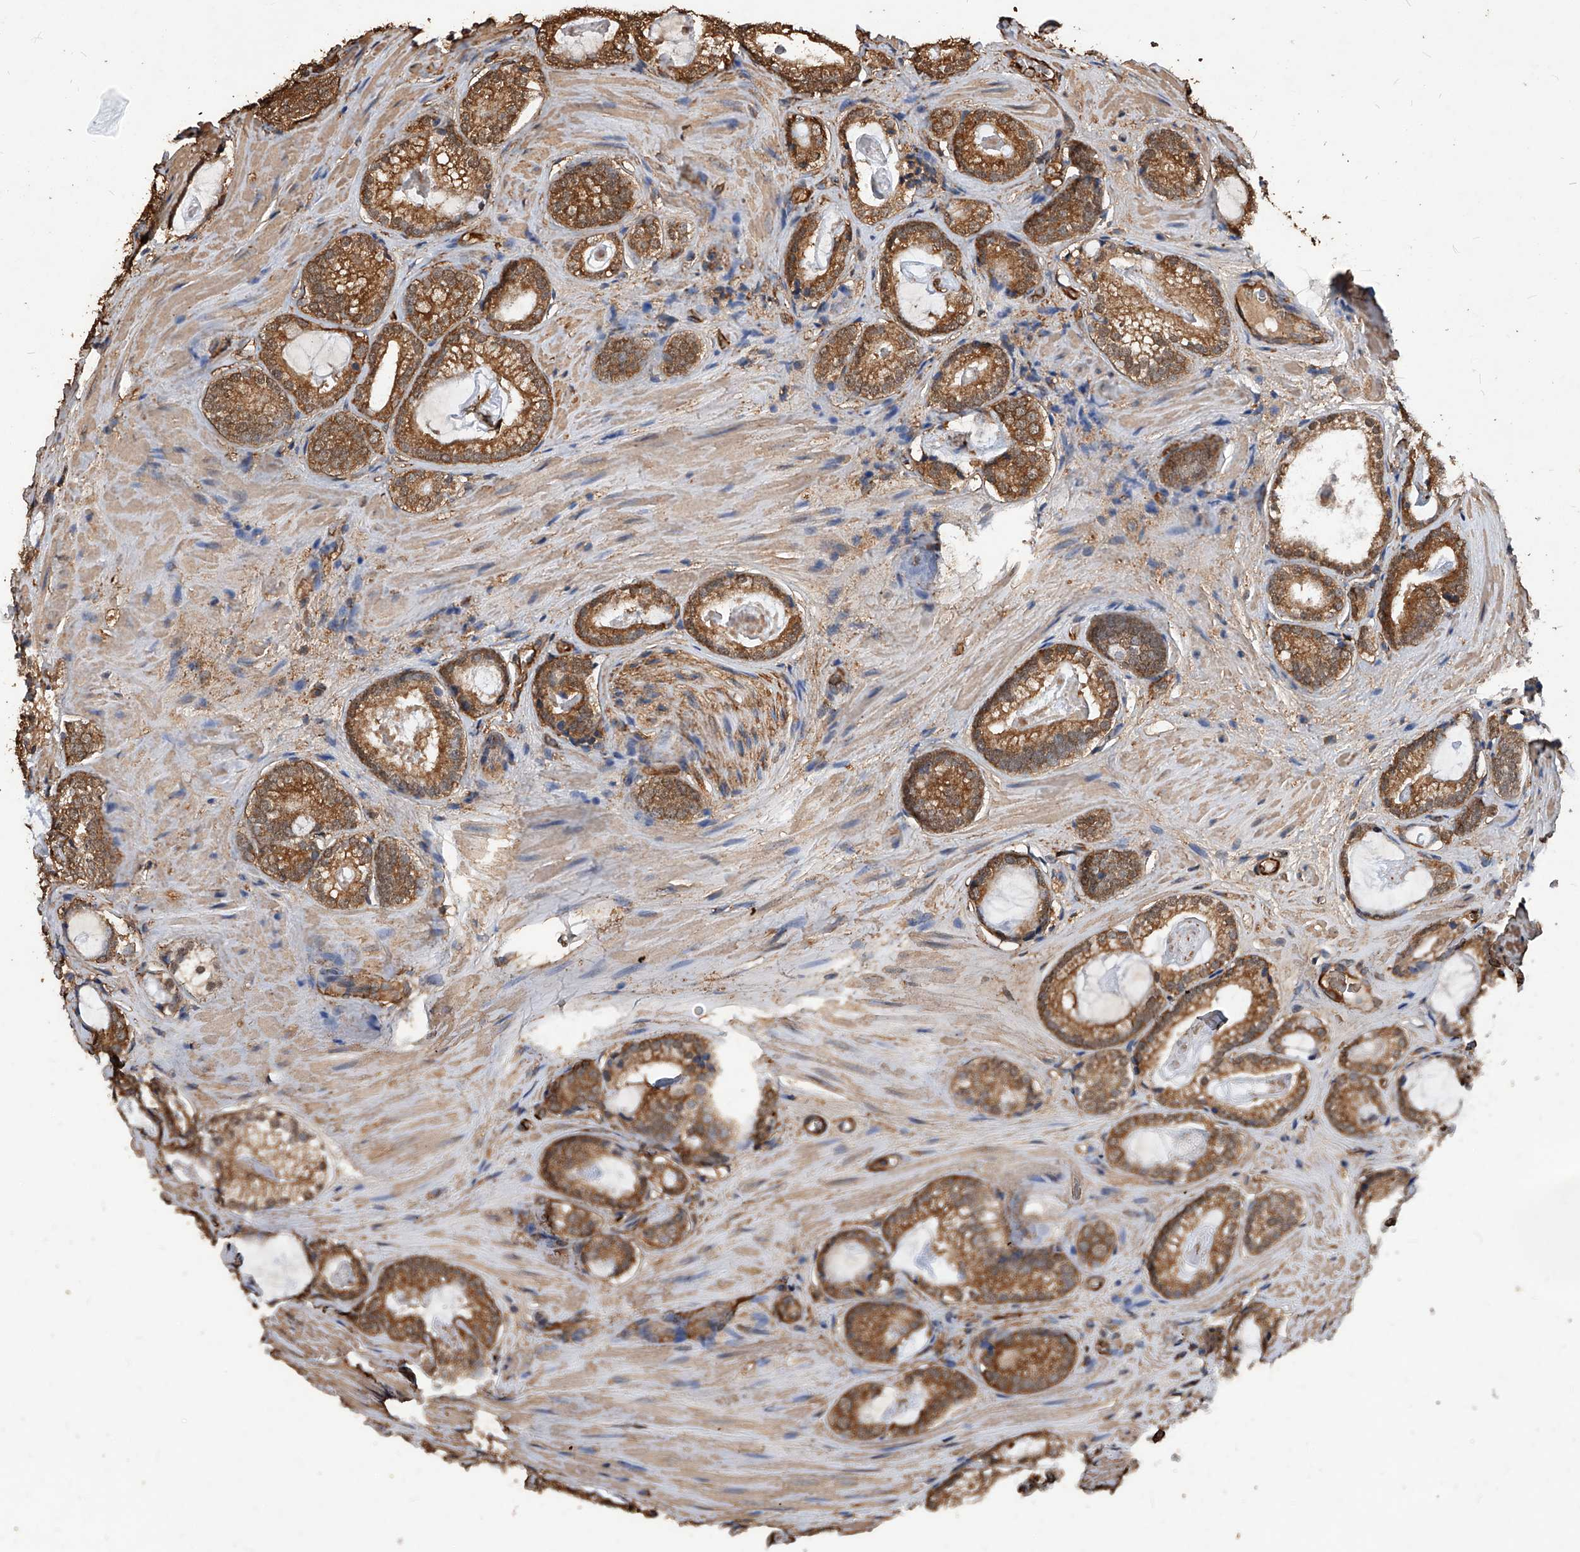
{"staining": {"intensity": "moderate", "quantity": ">75%", "location": "cytoplasmic/membranous"}, "tissue": "prostate cancer", "cell_type": "Tumor cells", "image_type": "cancer", "snomed": [{"axis": "morphology", "description": "Adenocarcinoma, High grade"}, {"axis": "topography", "description": "Prostate"}], "caption": "Prostate cancer (high-grade adenocarcinoma) stained for a protein (brown) reveals moderate cytoplasmic/membranous positive expression in approximately >75% of tumor cells.", "gene": "UCP2", "patient": {"sex": "male", "age": 63}}